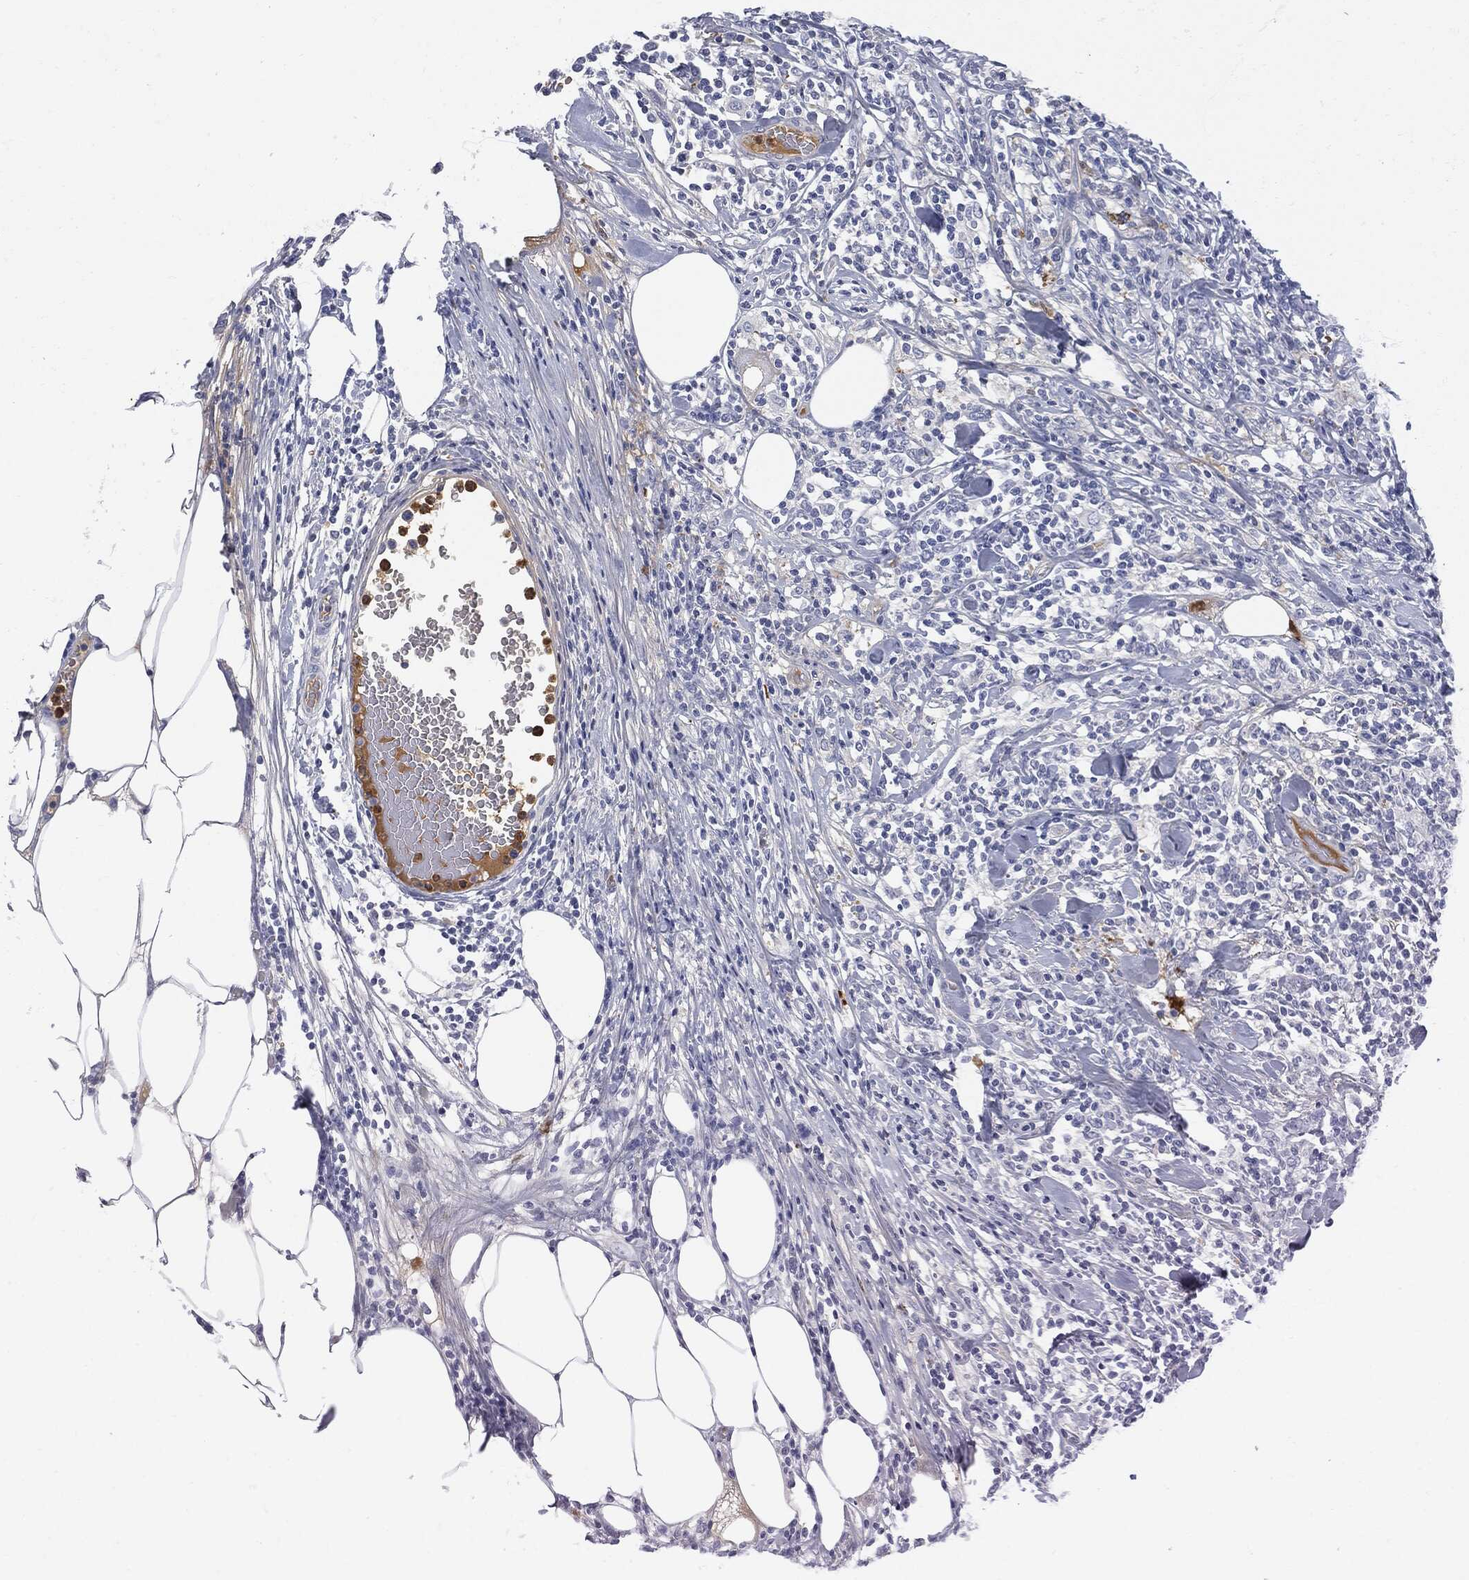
{"staining": {"intensity": "negative", "quantity": "none", "location": "none"}, "tissue": "lymphoma", "cell_type": "Tumor cells", "image_type": "cancer", "snomed": [{"axis": "morphology", "description": "Malignant lymphoma, non-Hodgkin's type, High grade"}, {"axis": "topography", "description": "Lymph node"}], "caption": "Protein analysis of lymphoma reveals no significant expression in tumor cells.", "gene": "BTK", "patient": {"sex": "female", "age": 84}}